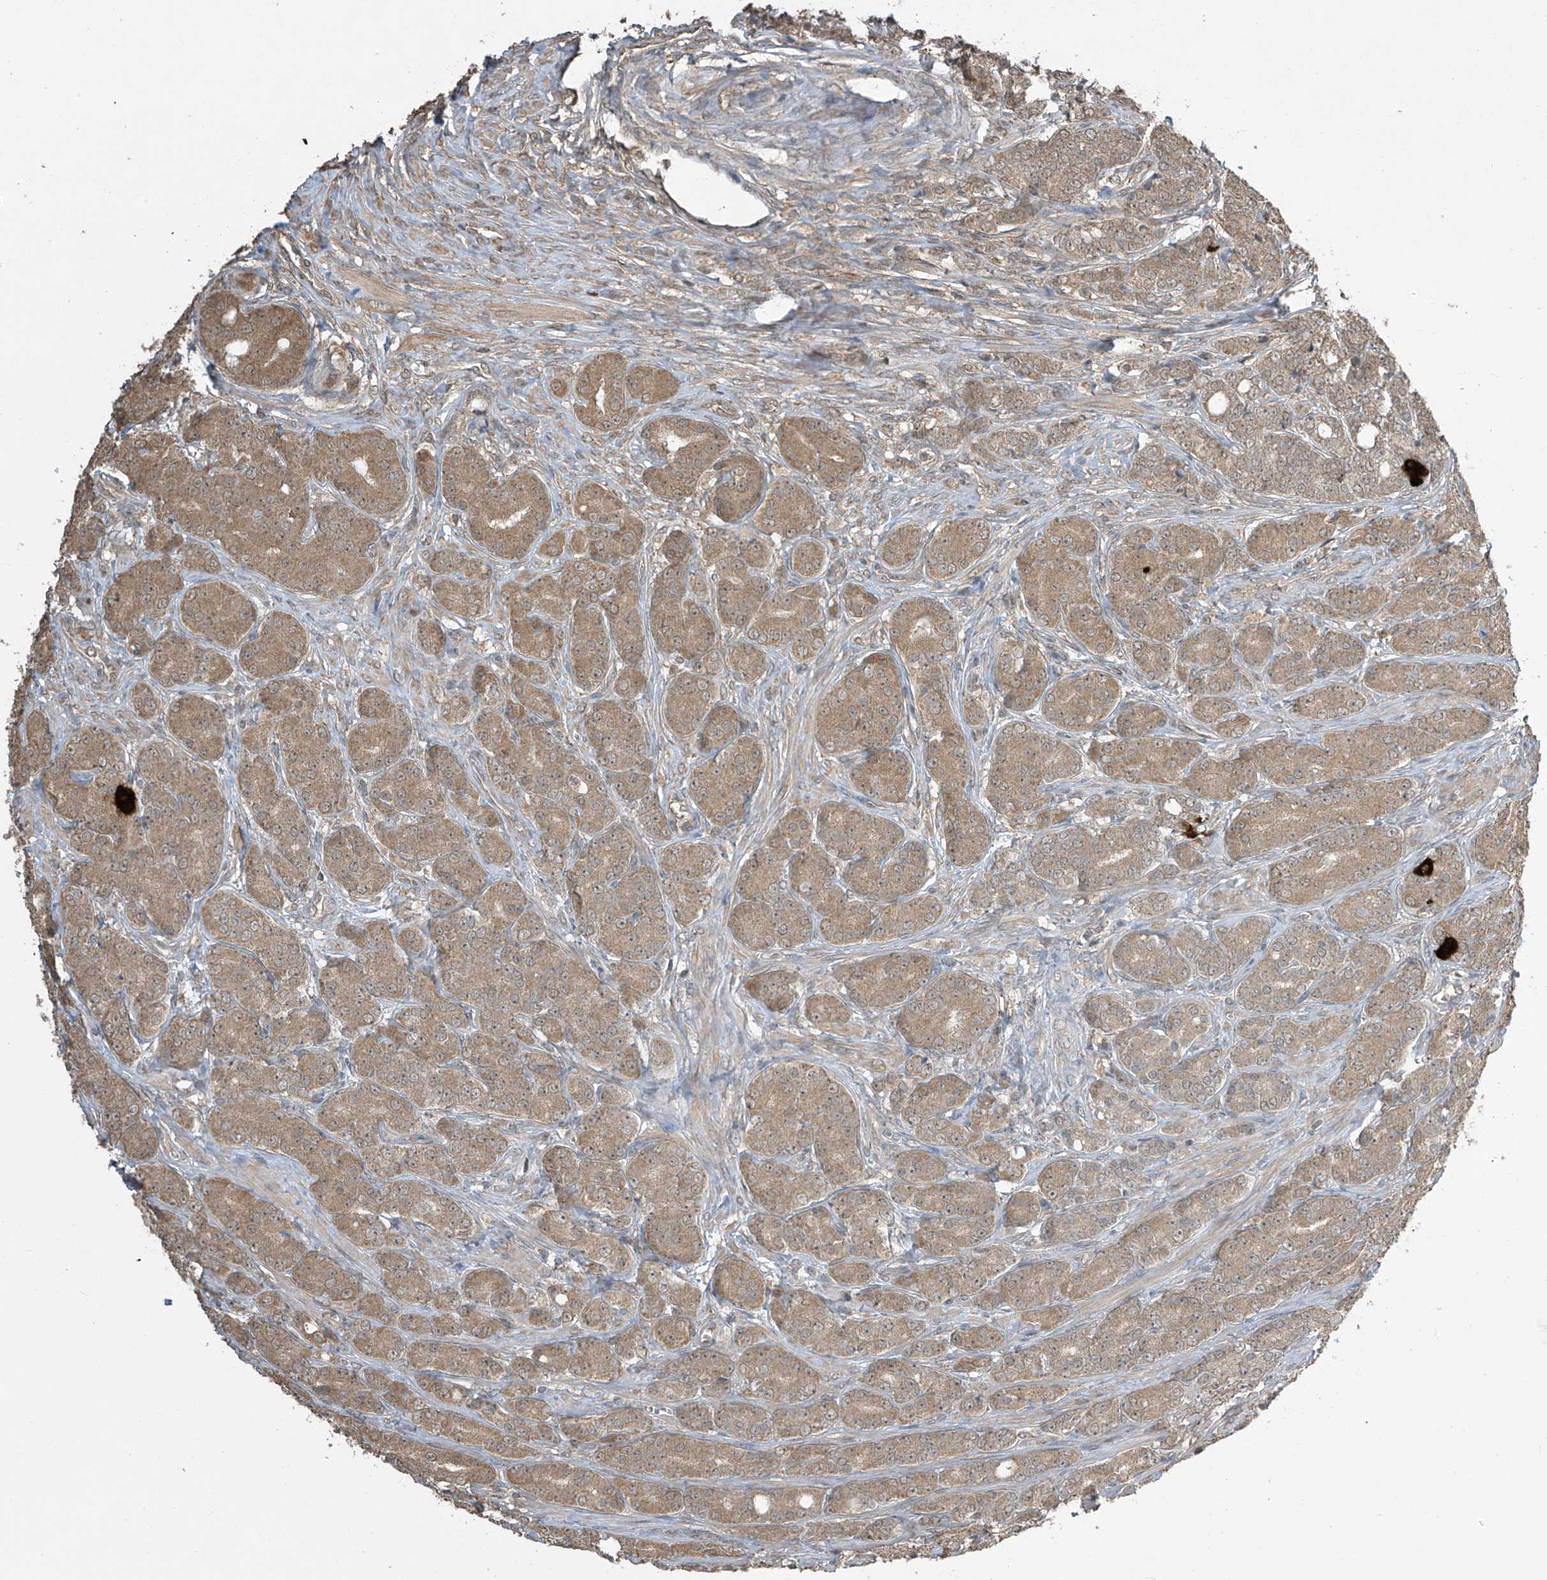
{"staining": {"intensity": "moderate", "quantity": ">75%", "location": "cytoplasmic/membranous"}, "tissue": "prostate cancer", "cell_type": "Tumor cells", "image_type": "cancer", "snomed": [{"axis": "morphology", "description": "Adenocarcinoma, High grade"}, {"axis": "topography", "description": "Prostate"}], "caption": "Approximately >75% of tumor cells in prostate adenocarcinoma (high-grade) display moderate cytoplasmic/membranous protein positivity as visualized by brown immunohistochemical staining.", "gene": "SLFN14", "patient": {"sex": "male", "age": 62}}